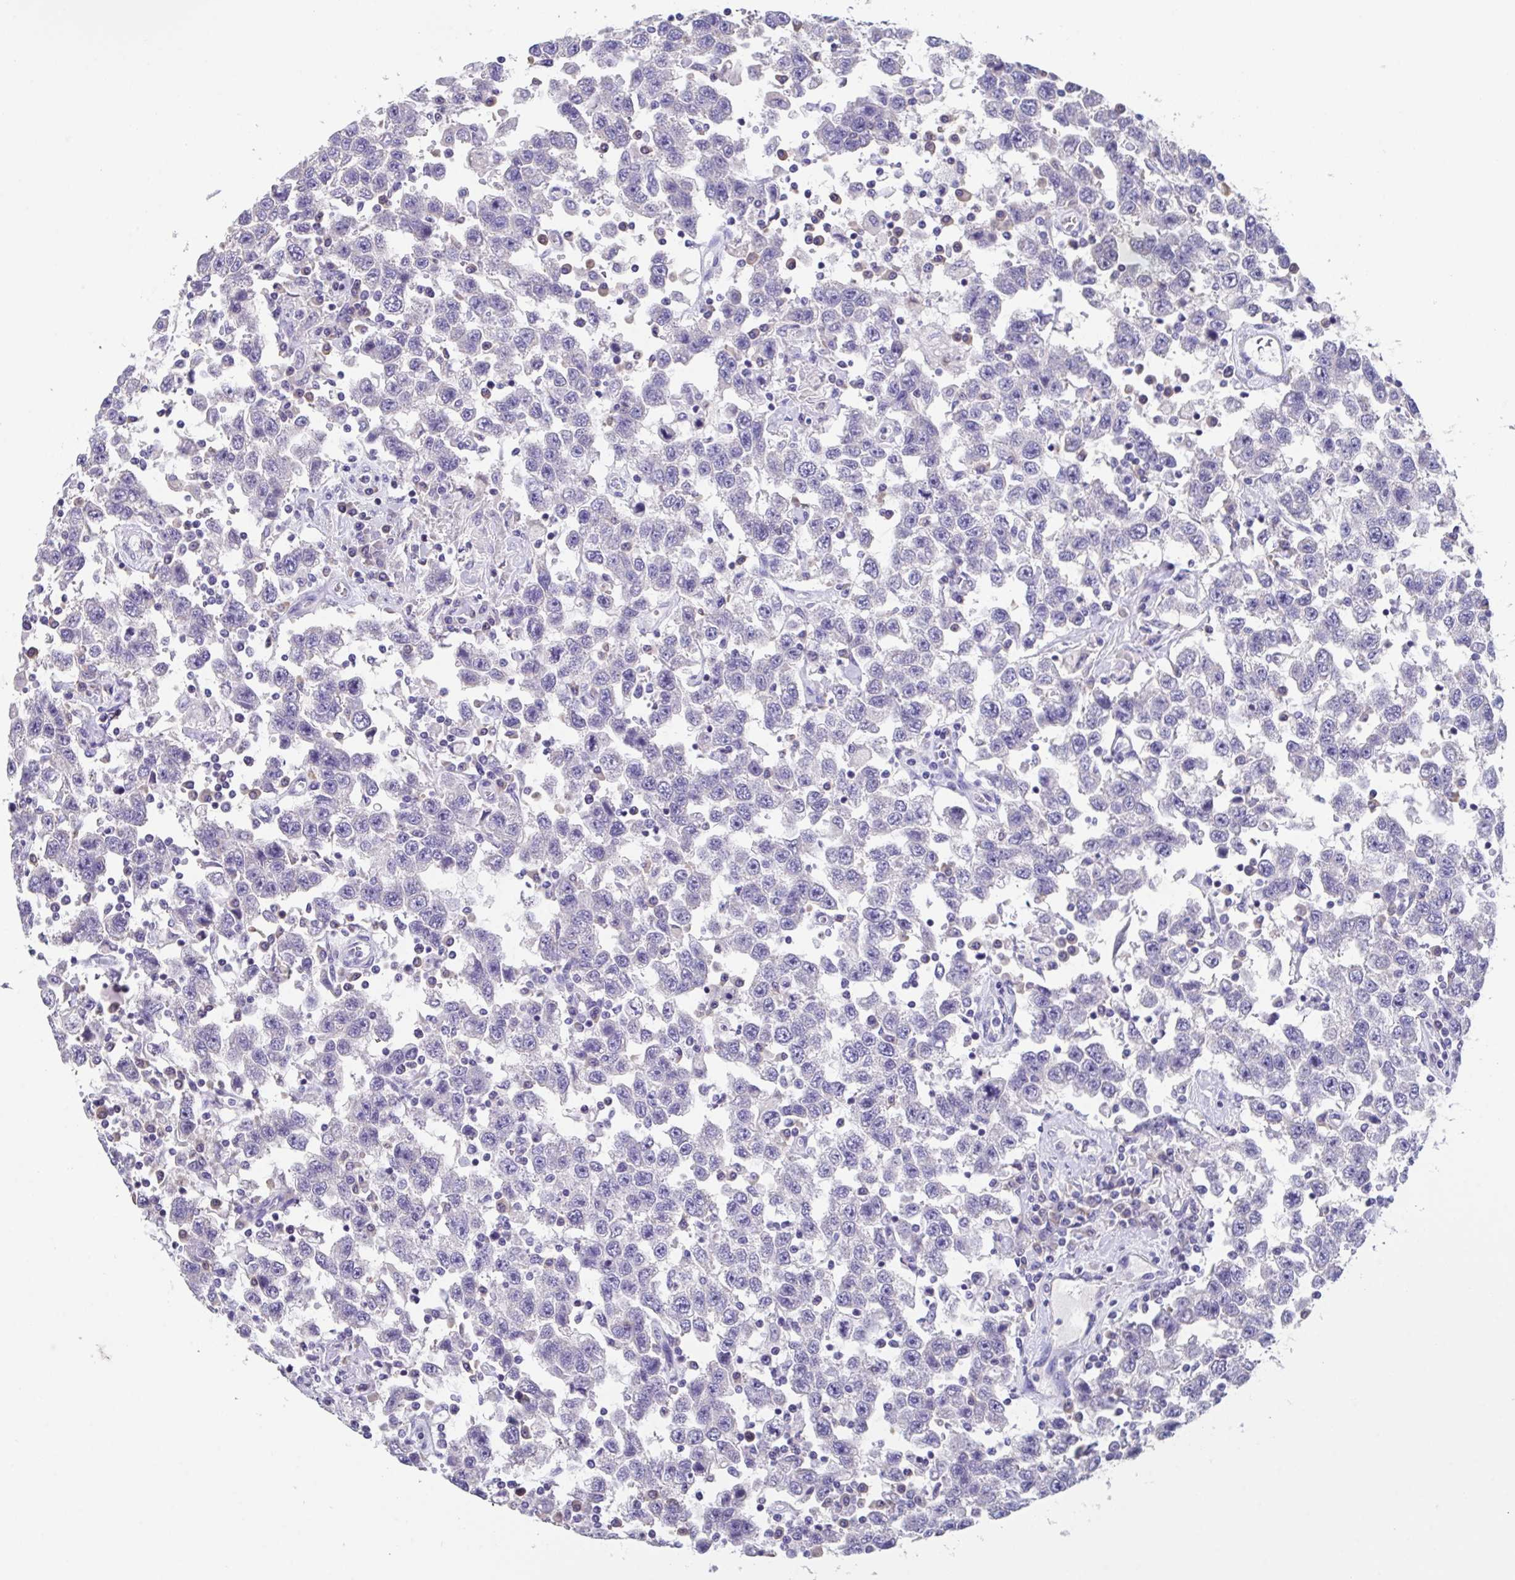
{"staining": {"intensity": "negative", "quantity": "none", "location": "none"}, "tissue": "testis cancer", "cell_type": "Tumor cells", "image_type": "cancer", "snomed": [{"axis": "morphology", "description": "Seminoma, NOS"}, {"axis": "topography", "description": "Testis"}], "caption": "This is a image of IHC staining of testis seminoma, which shows no positivity in tumor cells. Nuclei are stained in blue.", "gene": "LRRC58", "patient": {"sex": "male", "age": 41}}